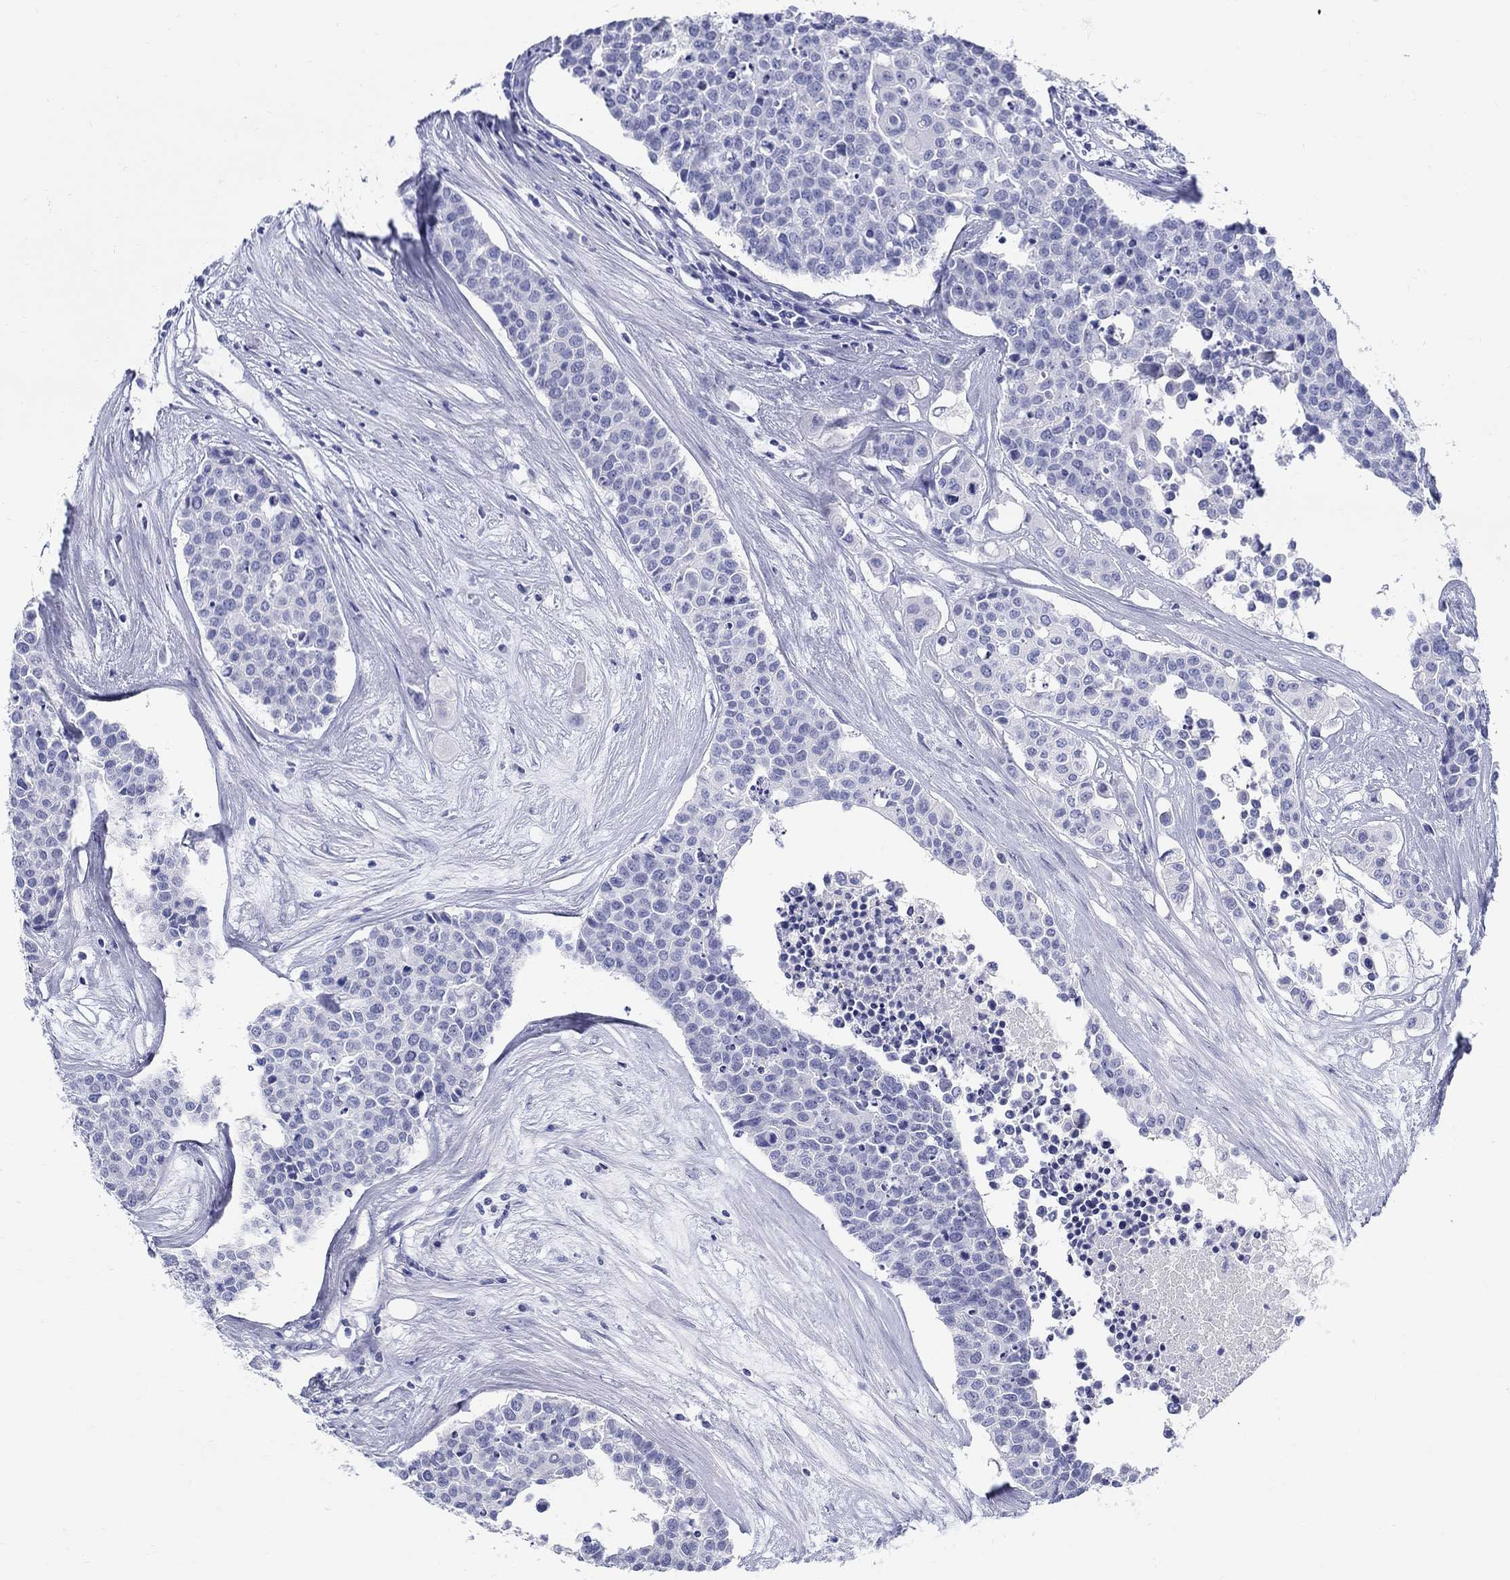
{"staining": {"intensity": "negative", "quantity": "none", "location": "none"}, "tissue": "carcinoid", "cell_type": "Tumor cells", "image_type": "cancer", "snomed": [{"axis": "morphology", "description": "Carcinoid, malignant, NOS"}, {"axis": "topography", "description": "Colon"}], "caption": "Tumor cells are negative for brown protein staining in malignant carcinoid.", "gene": "LAMP5", "patient": {"sex": "male", "age": 81}}